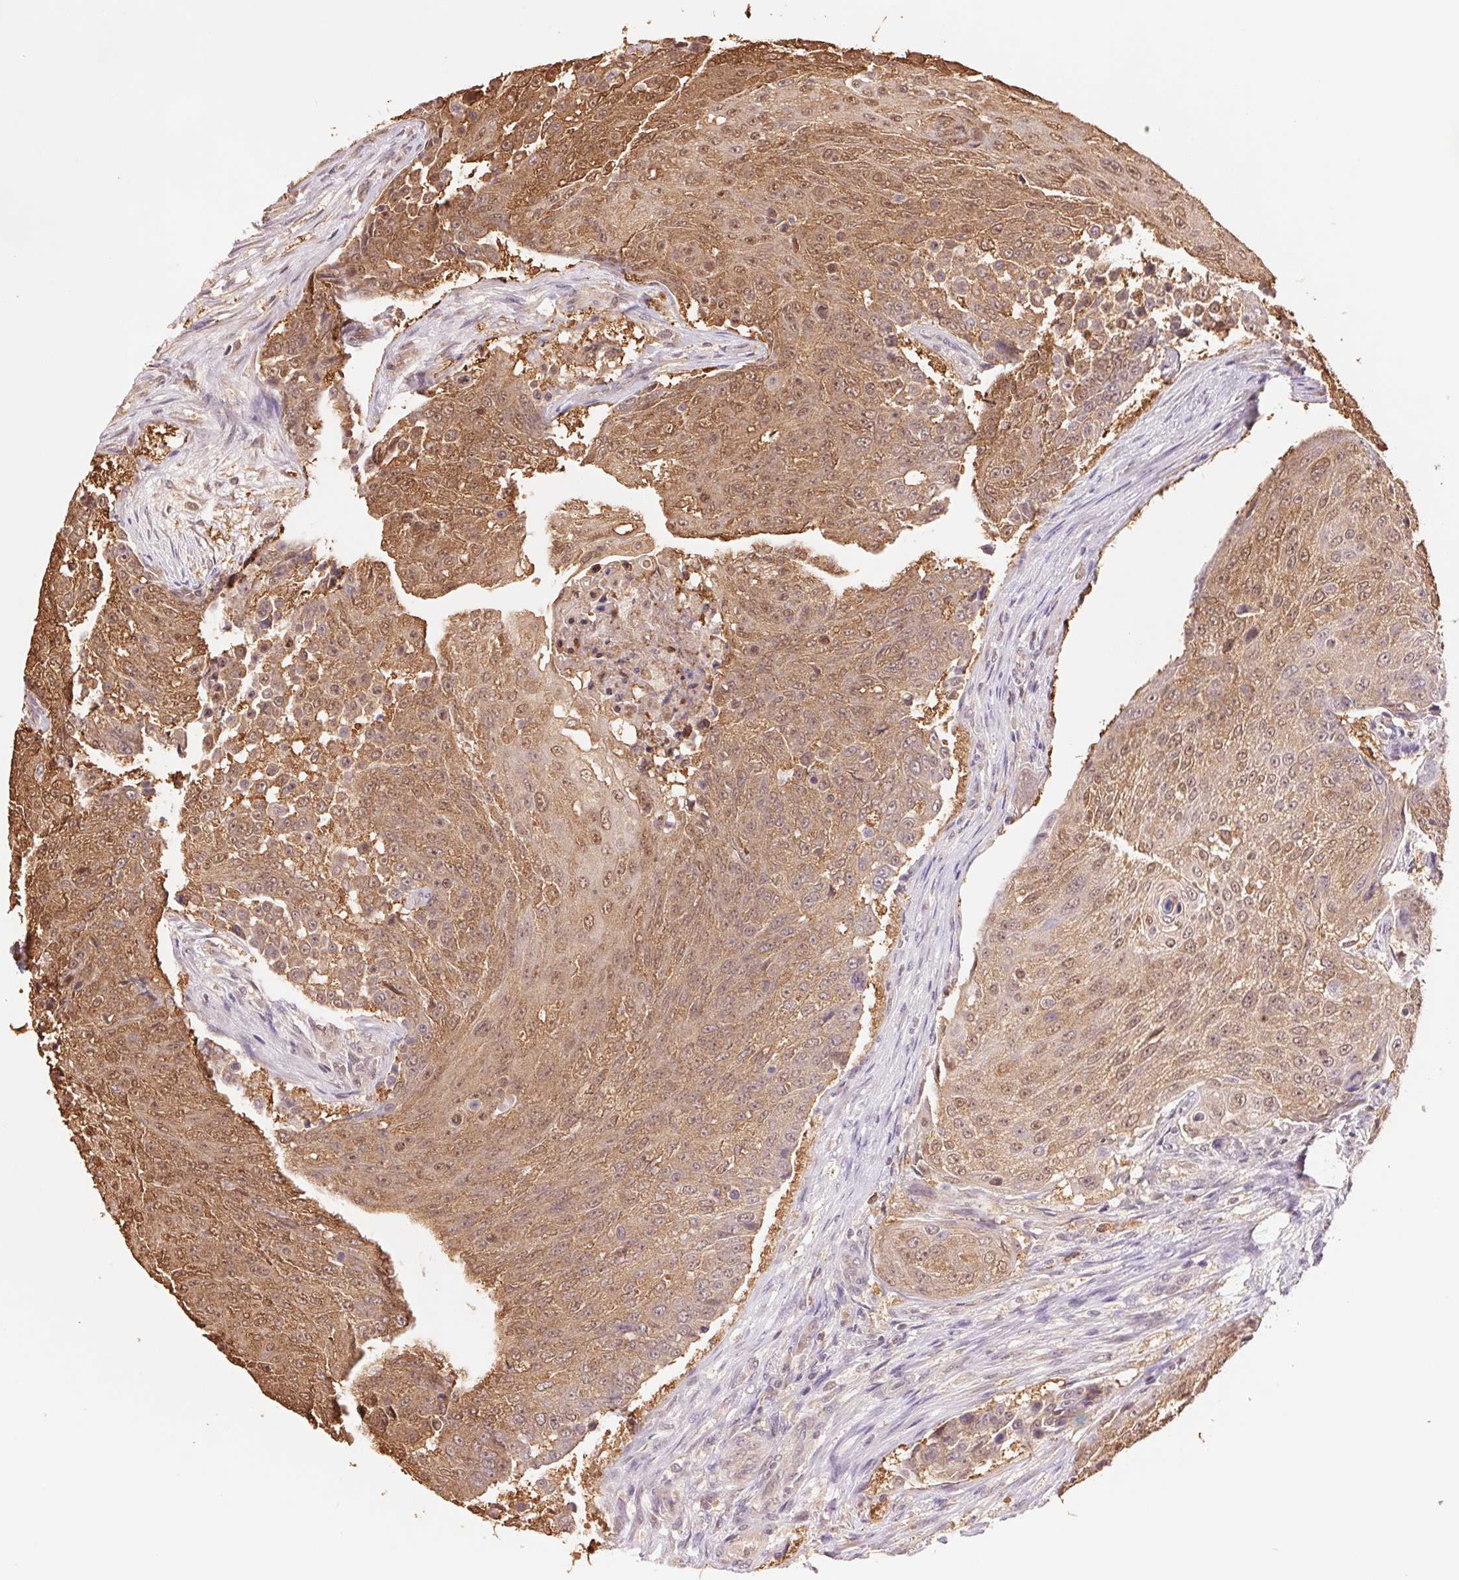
{"staining": {"intensity": "moderate", "quantity": ">75%", "location": "cytoplasmic/membranous,nuclear"}, "tissue": "urothelial cancer", "cell_type": "Tumor cells", "image_type": "cancer", "snomed": [{"axis": "morphology", "description": "Urothelial carcinoma, High grade"}, {"axis": "topography", "description": "Urinary bladder"}], "caption": "A medium amount of moderate cytoplasmic/membranous and nuclear positivity is identified in approximately >75% of tumor cells in high-grade urothelial carcinoma tissue.", "gene": "CDC123", "patient": {"sex": "female", "age": 63}}